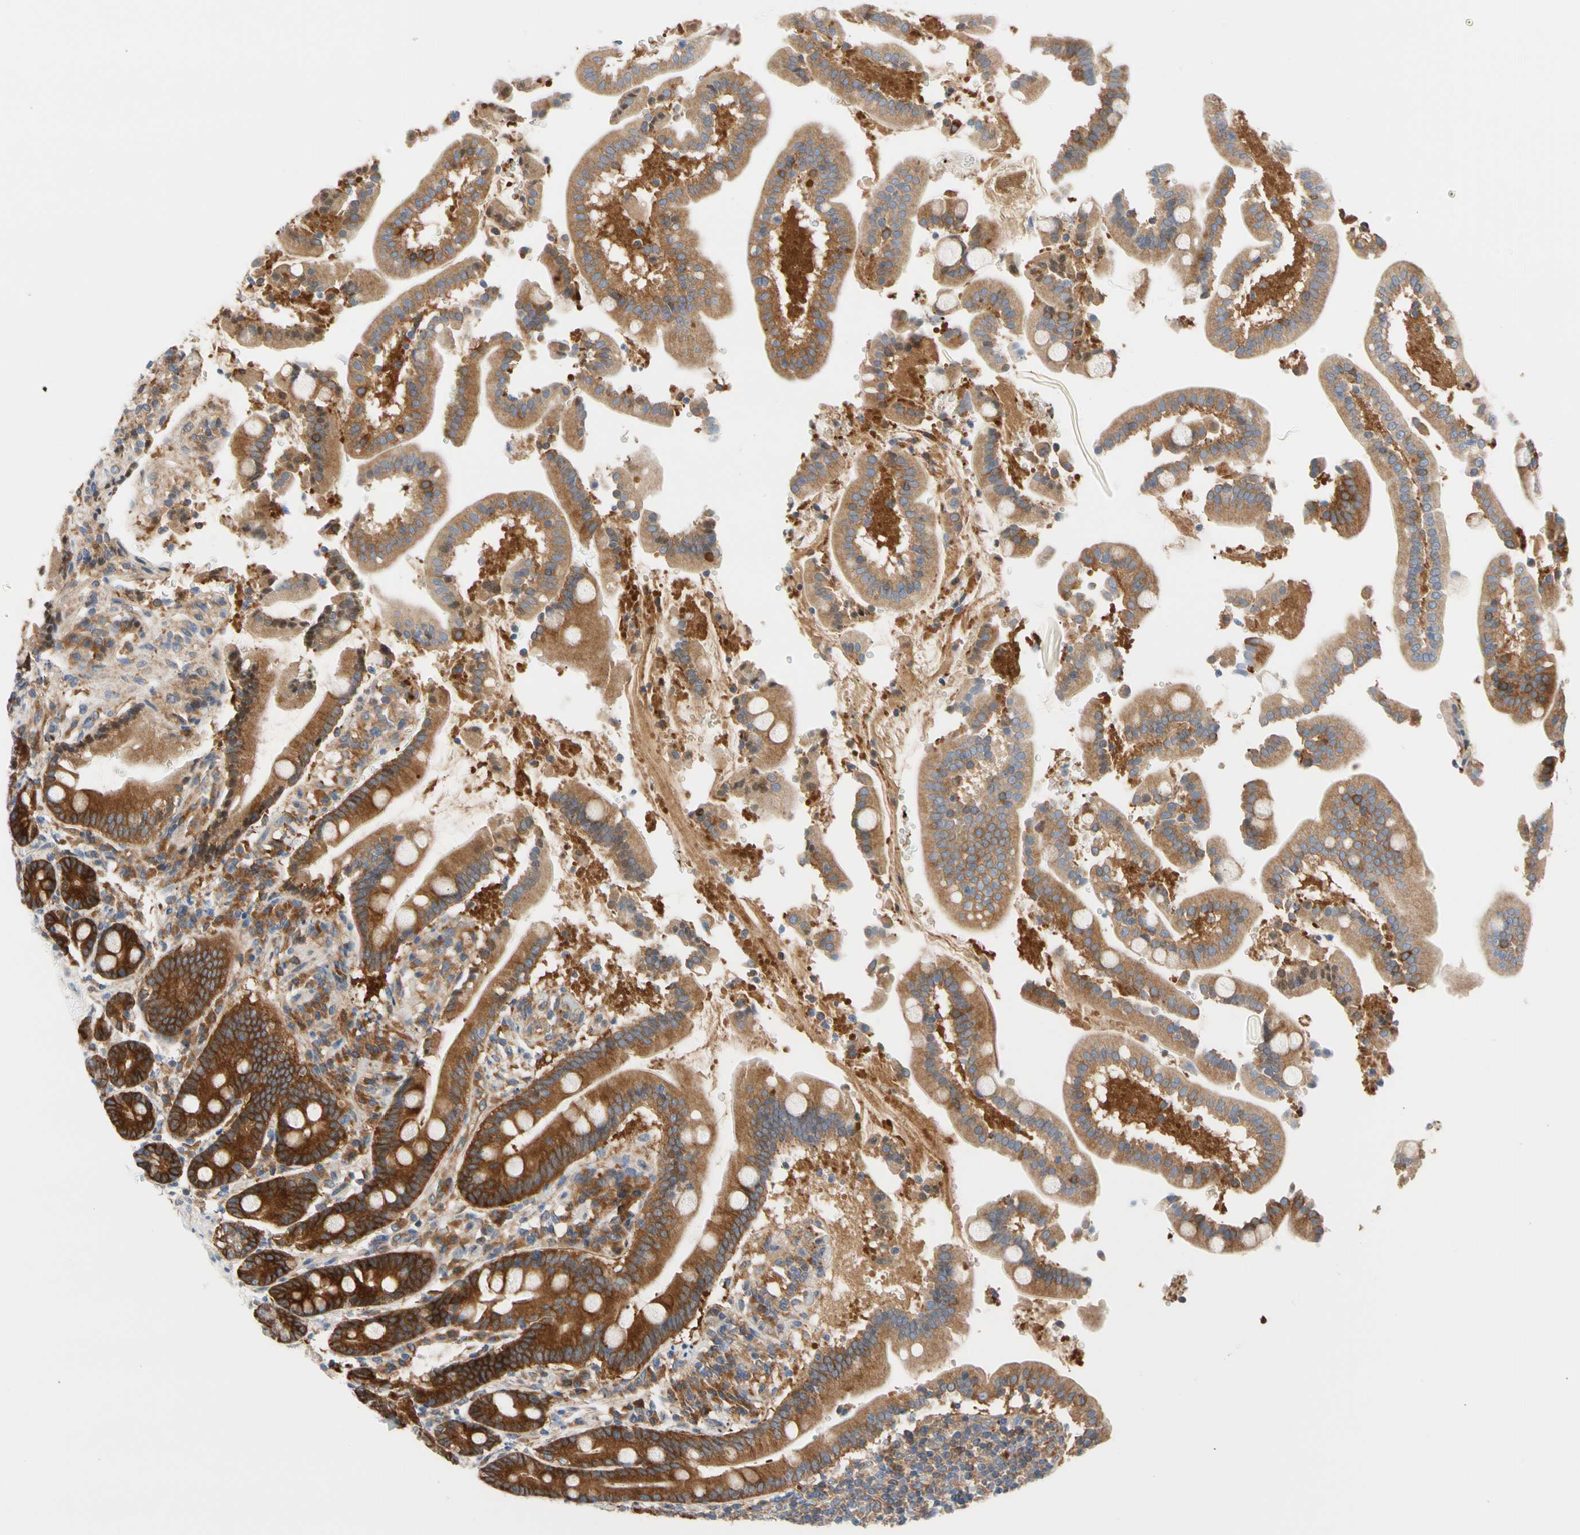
{"staining": {"intensity": "strong", "quantity": ">75%", "location": "cytoplasmic/membranous"}, "tissue": "duodenum", "cell_type": "Glandular cells", "image_type": "normal", "snomed": [{"axis": "morphology", "description": "Normal tissue, NOS"}, {"axis": "topography", "description": "Small intestine, NOS"}], "caption": "The micrograph displays immunohistochemical staining of normal duodenum. There is strong cytoplasmic/membranous staining is appreciated in approximately >75% of glandular cells.", "gene": "GPHN", "patient": {"sex": "female", "age": 71}}